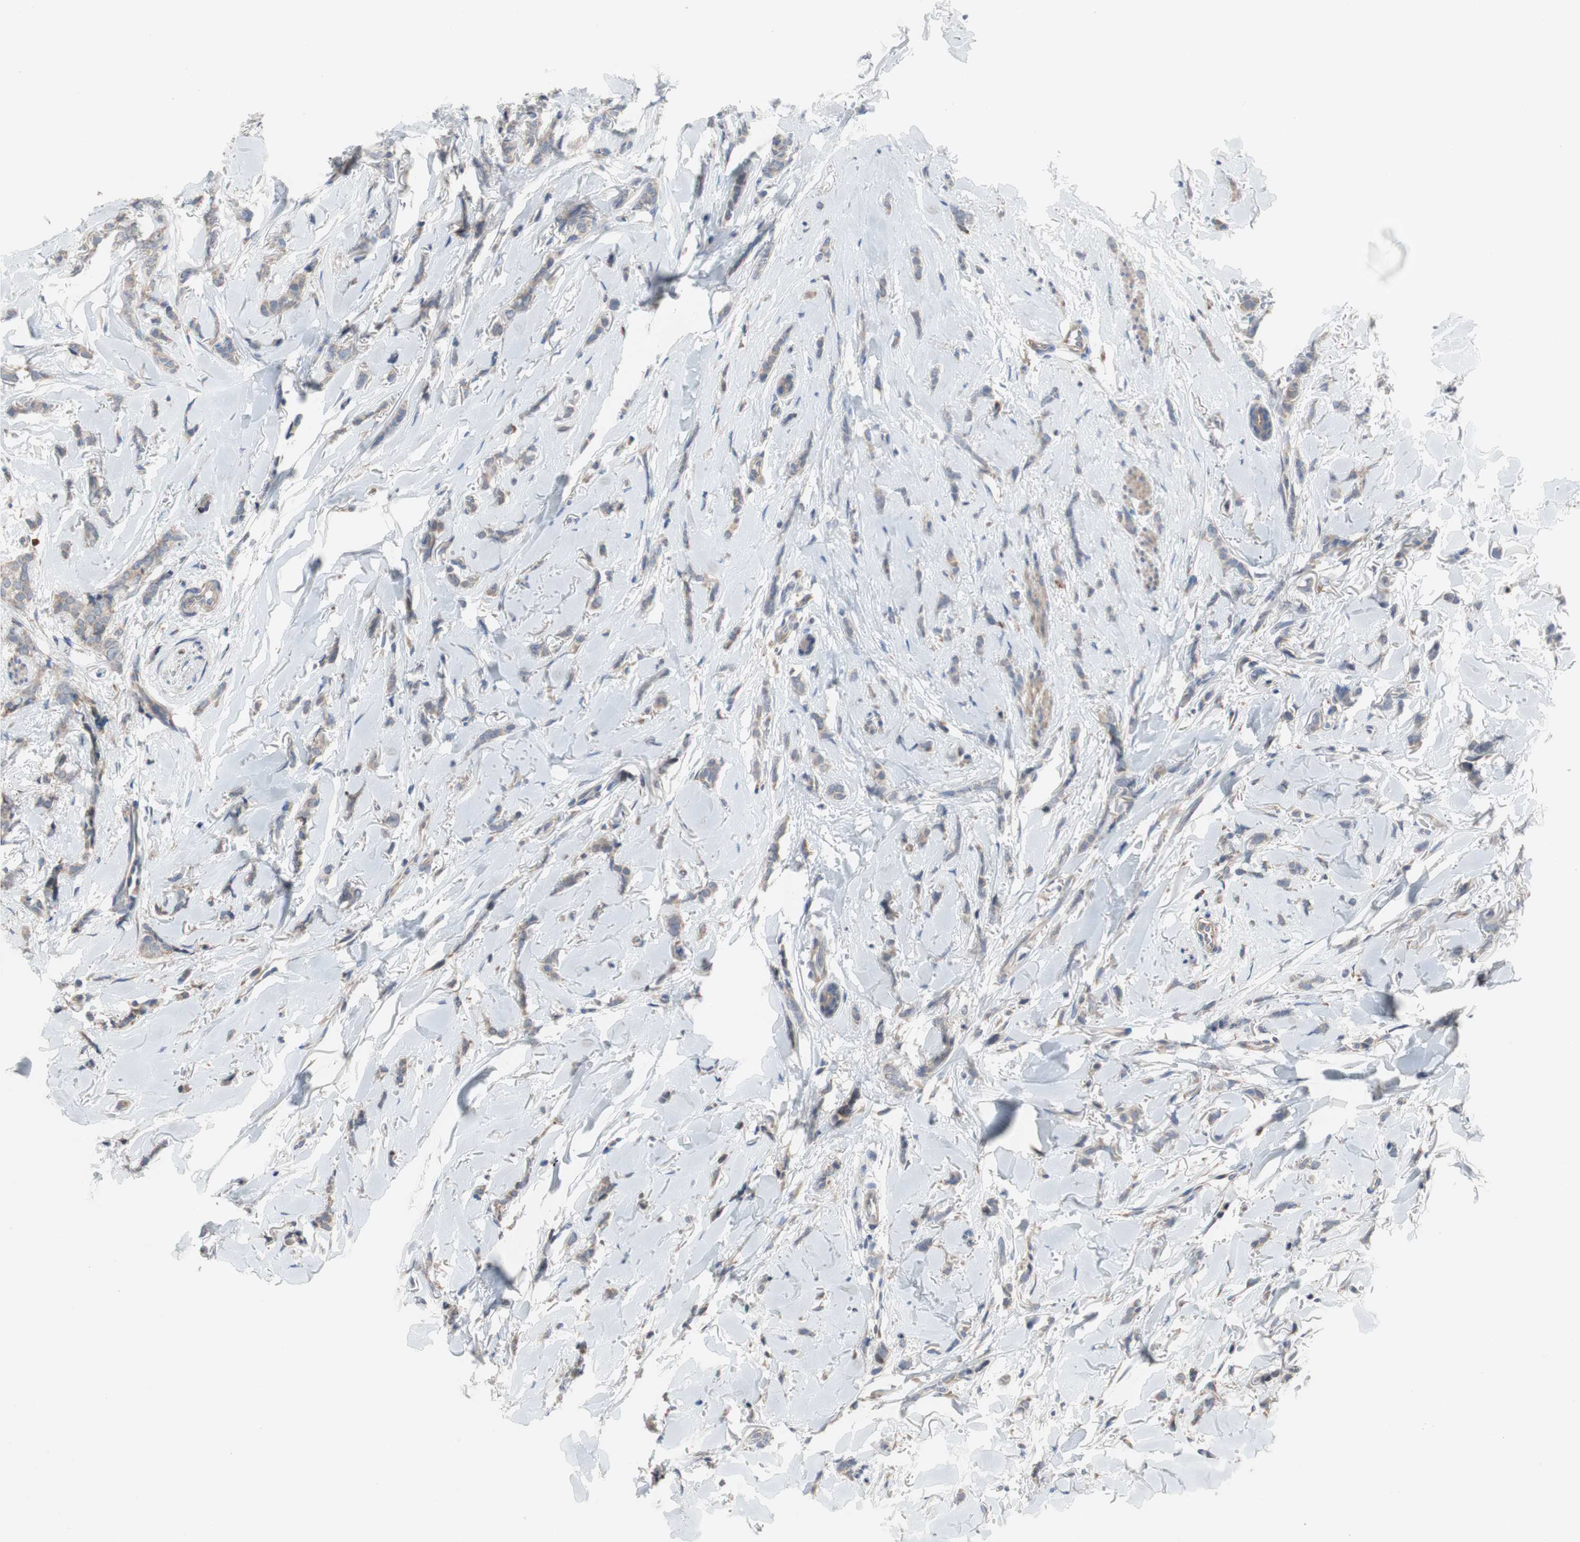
{"staining": {"intensity": "weak", "quantity": ">75%", "location": "cytoplasmic/membranous"}, "tissue": "breast cancer", "cell_type": "Tumor cells", "image_type": "cancer", "snomed": [{"axis": "morphology", "description": "Lobular carcinoma"}, {"axis": "topography", "description": "Skin"}, {"axis": "topography", "description": "Breast"}], "caption": "Weak cytoplasmic/membranous positivity is present in about >75% of tumor cells in lobular carcinoma (breast). The protein is shown in brown color, while the nuclei are stained blue.", "gene": "TTC14", "patient": {"sex": "female", "age": 46}}